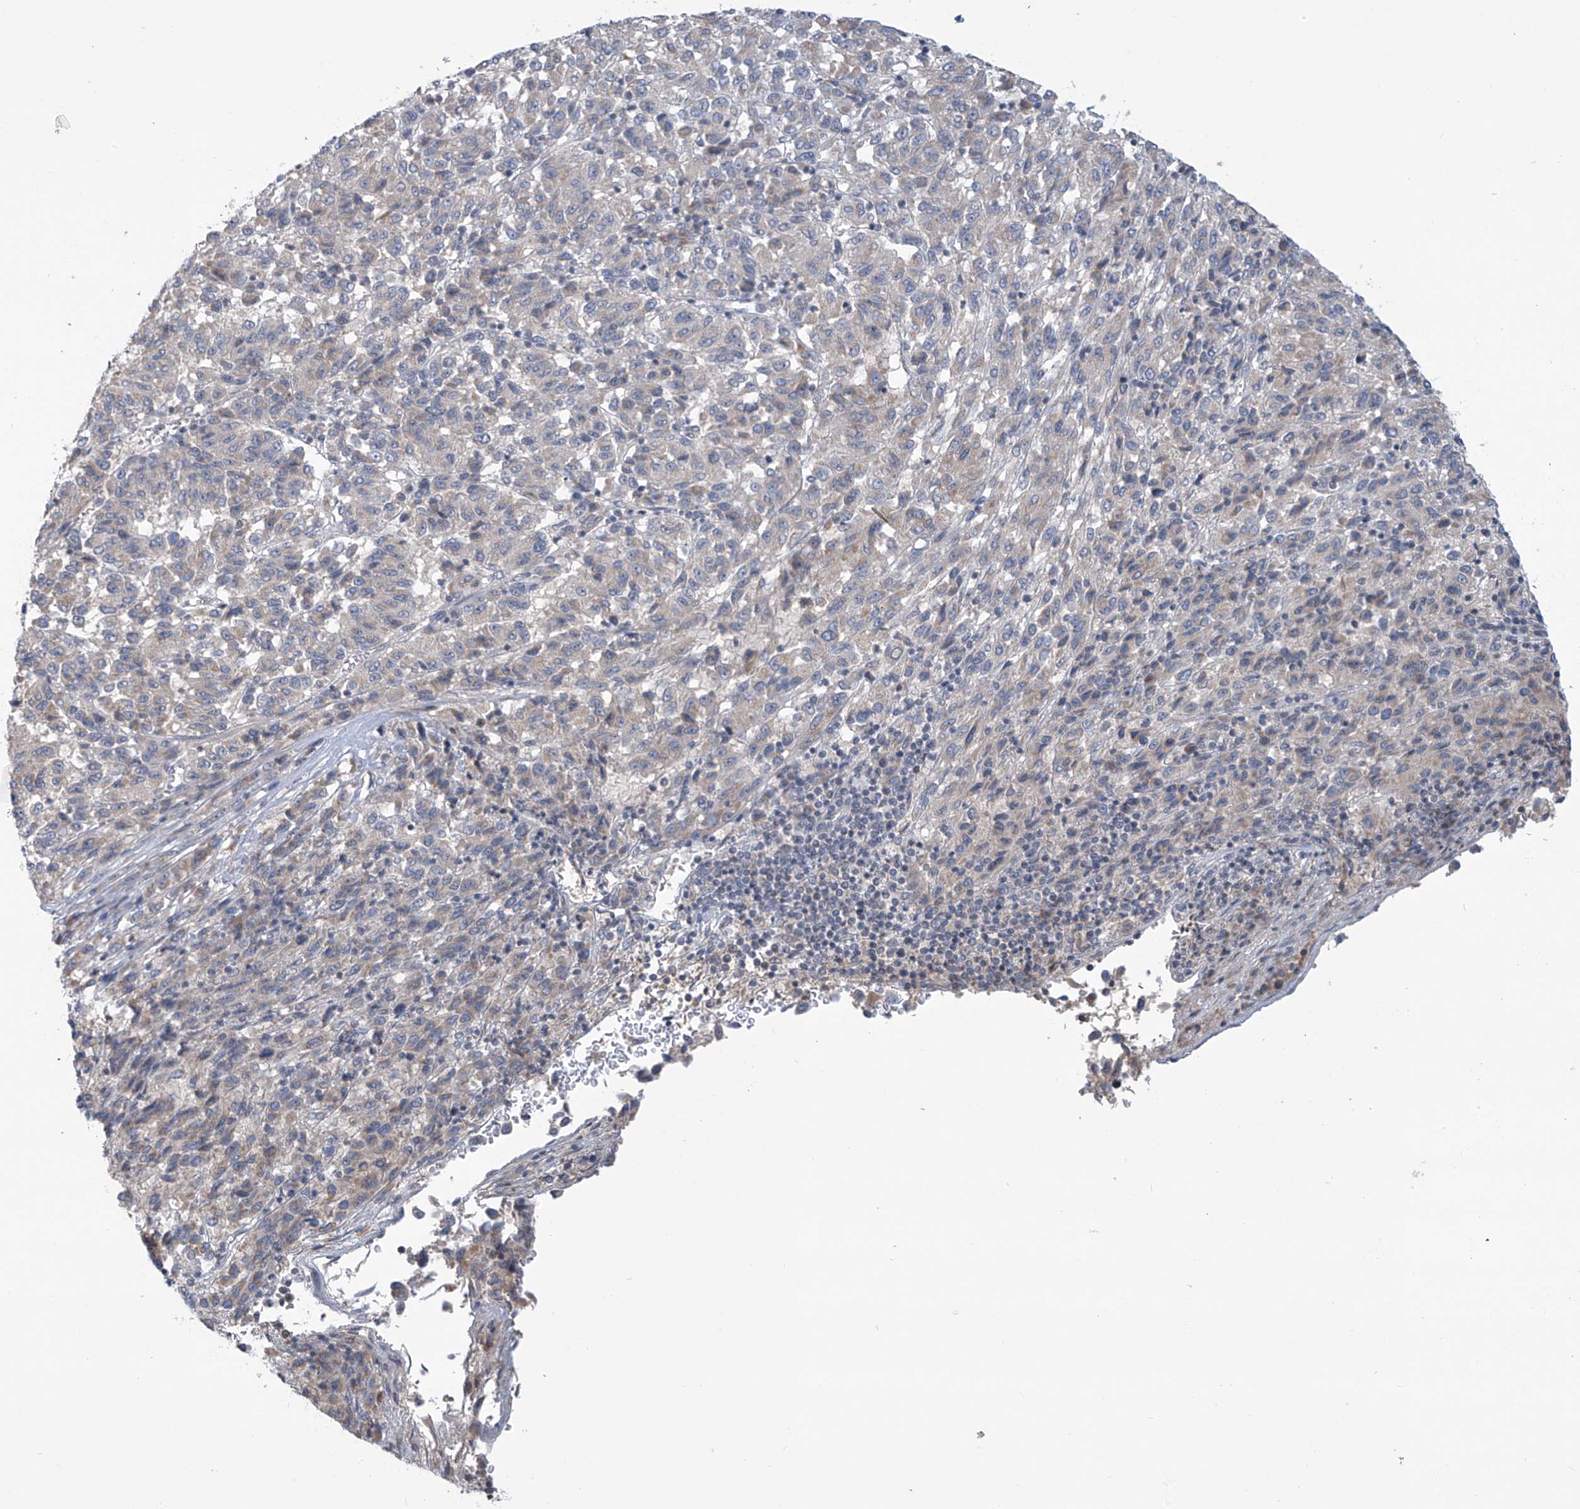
{"staining": {"intensity": "negative", "quantity": "none", "location": "none"}, "tissue": "melanoma", "cell_type": "Tumor cells", "image_type": "cancer", "snomed": [{"axis": "morphology", "description": "Malignant melanoma, Metastatic site"}, {"axis": "topography", "description": "Lung"}], "caption": "There is no significant positivity in tumor cells of melanoma.", "gene": "SCGB1D2", "patient": {"sex": "male", "age": 64}}